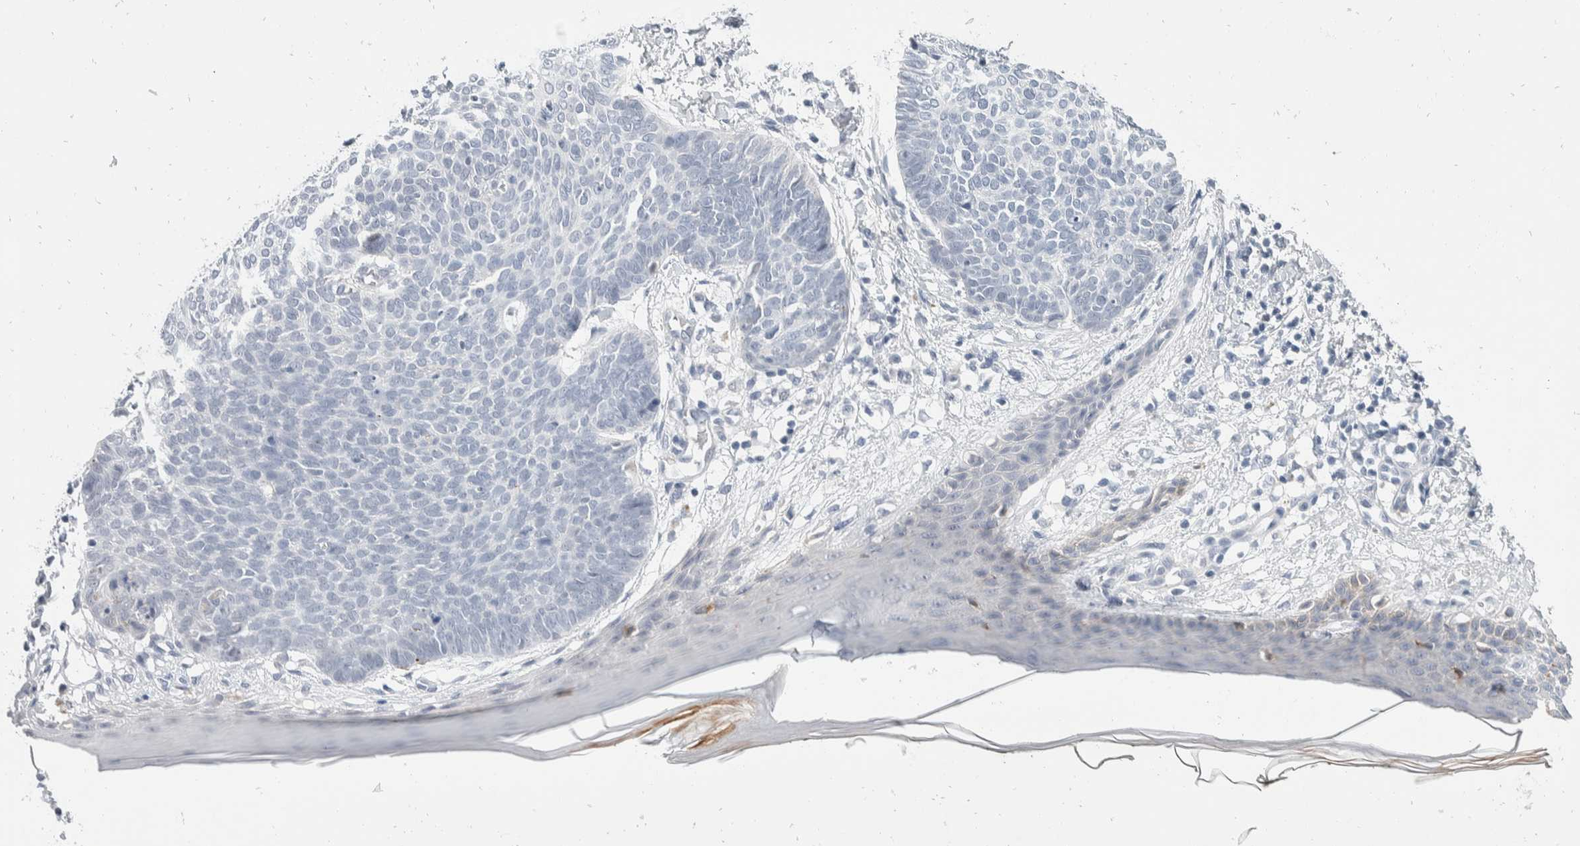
{"staining": {"intensity": "negative", "quantity": "none", "location": "none"}, "tissue": "skin cancer", "cell_type": "Tumor cells", "image_type": "cancer", "snomed": [{"axis": "morphology", "description": "Normal tissue, NOS"}, {"axis": "morphology", "description": "Basal cell carcinoma"}, {"axis": "topography", "description": "Skin"}], "caption": "Tumor cells show no significant staining in basal cell carcinoma (skin).", "gene": "CATSPERD", "patient": {"sex": "male", "age": 50}}